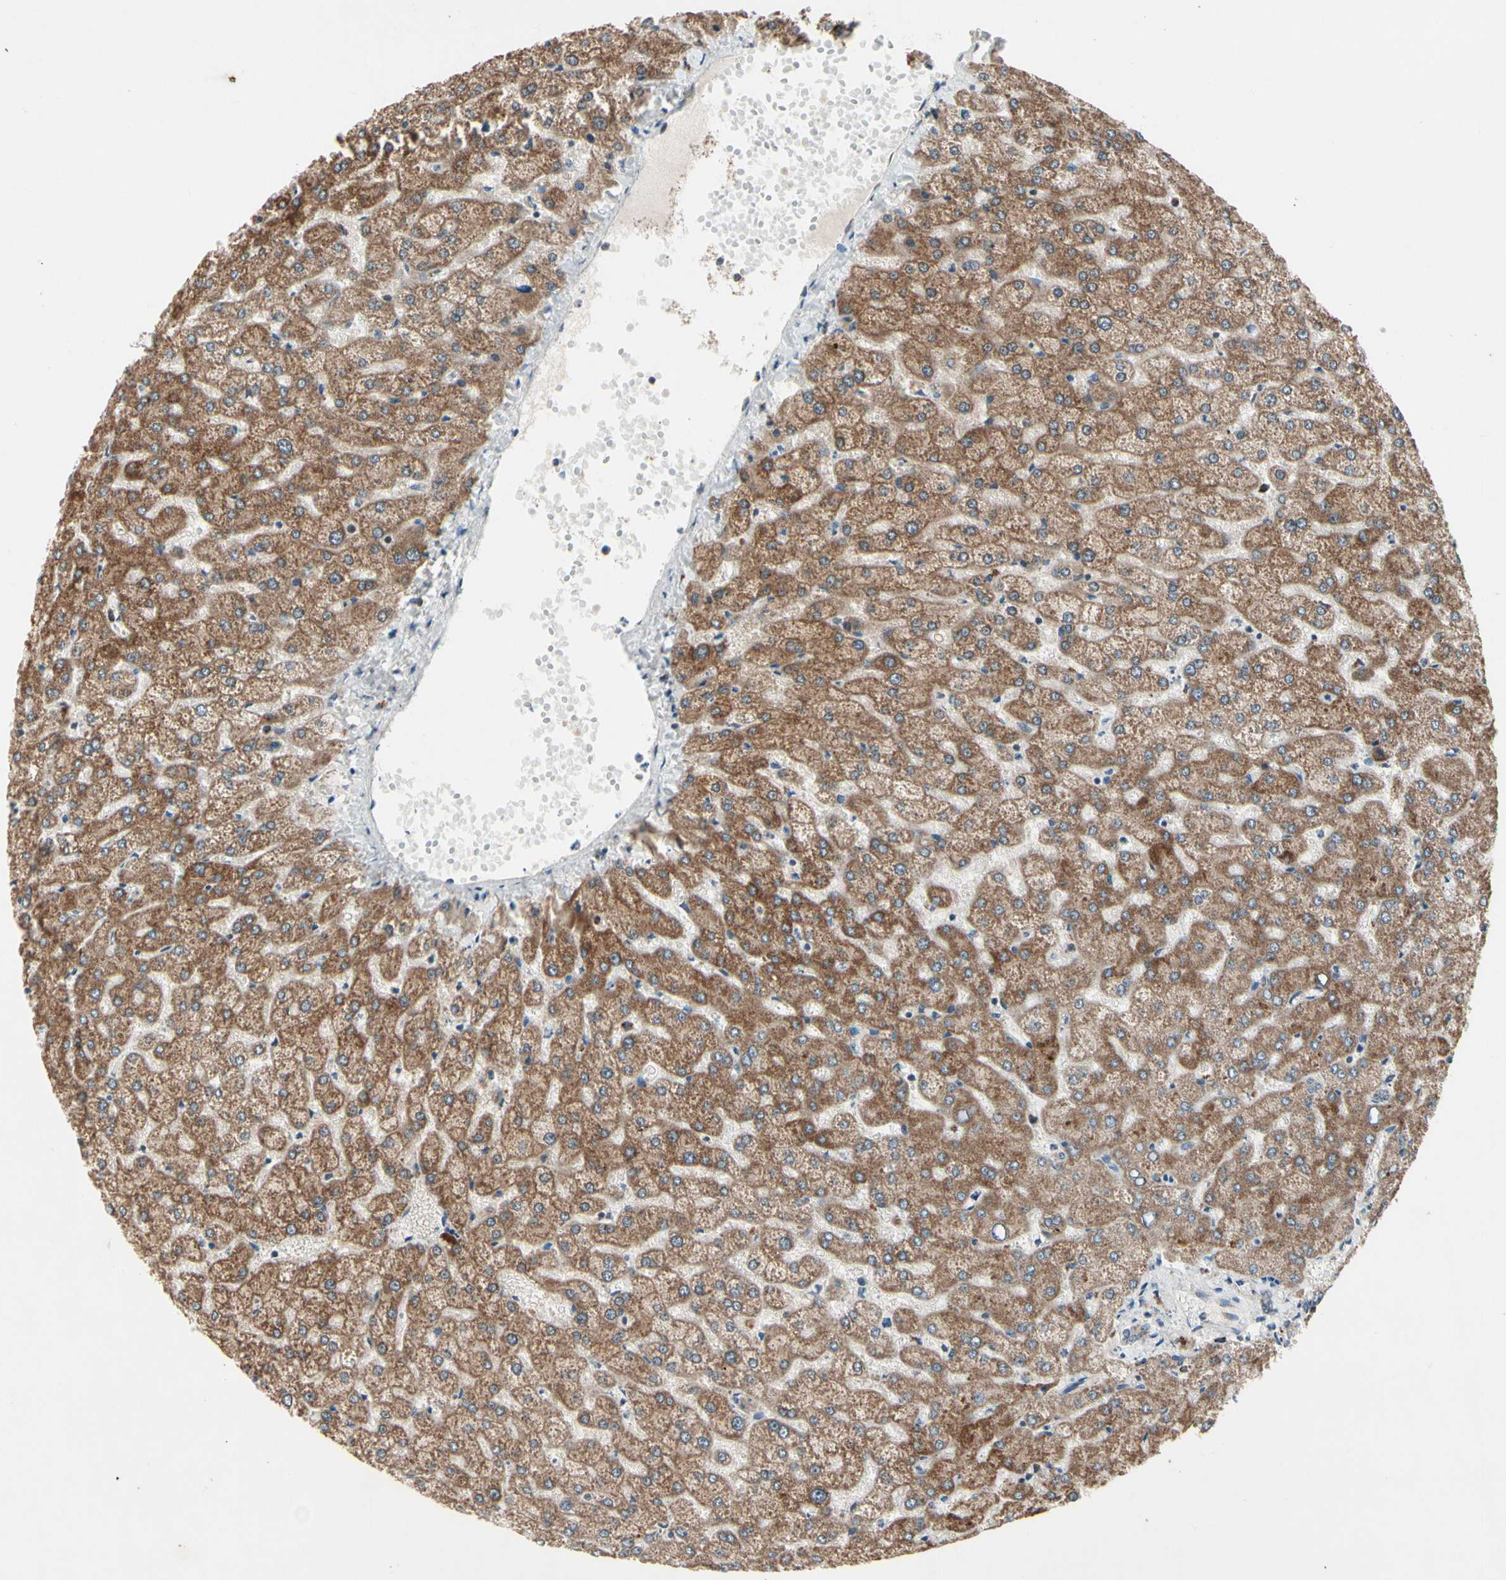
{"staining": {"intensity": "weak", "quantity": ">75%", "location": "cytoplasmic/membranous"}, "tissue": "liver", "cell_type": "Cholangiocytes", "image_type": "normal", "snomed": [{"axis": "morphology", "description": "Normal tissue, NOS"}, {"axis": "topography", "description": "Liver"}], "caption": "The histopathology image displays a brown stain indicating the presence of a protein in the cytoplasmic/membranous of cholangiocytes in liver. Ihc stains the protein in brown and the nuclei are stained blue.", "gene": "CPT1A", "patient": {"sex": "female", "age": 32}}